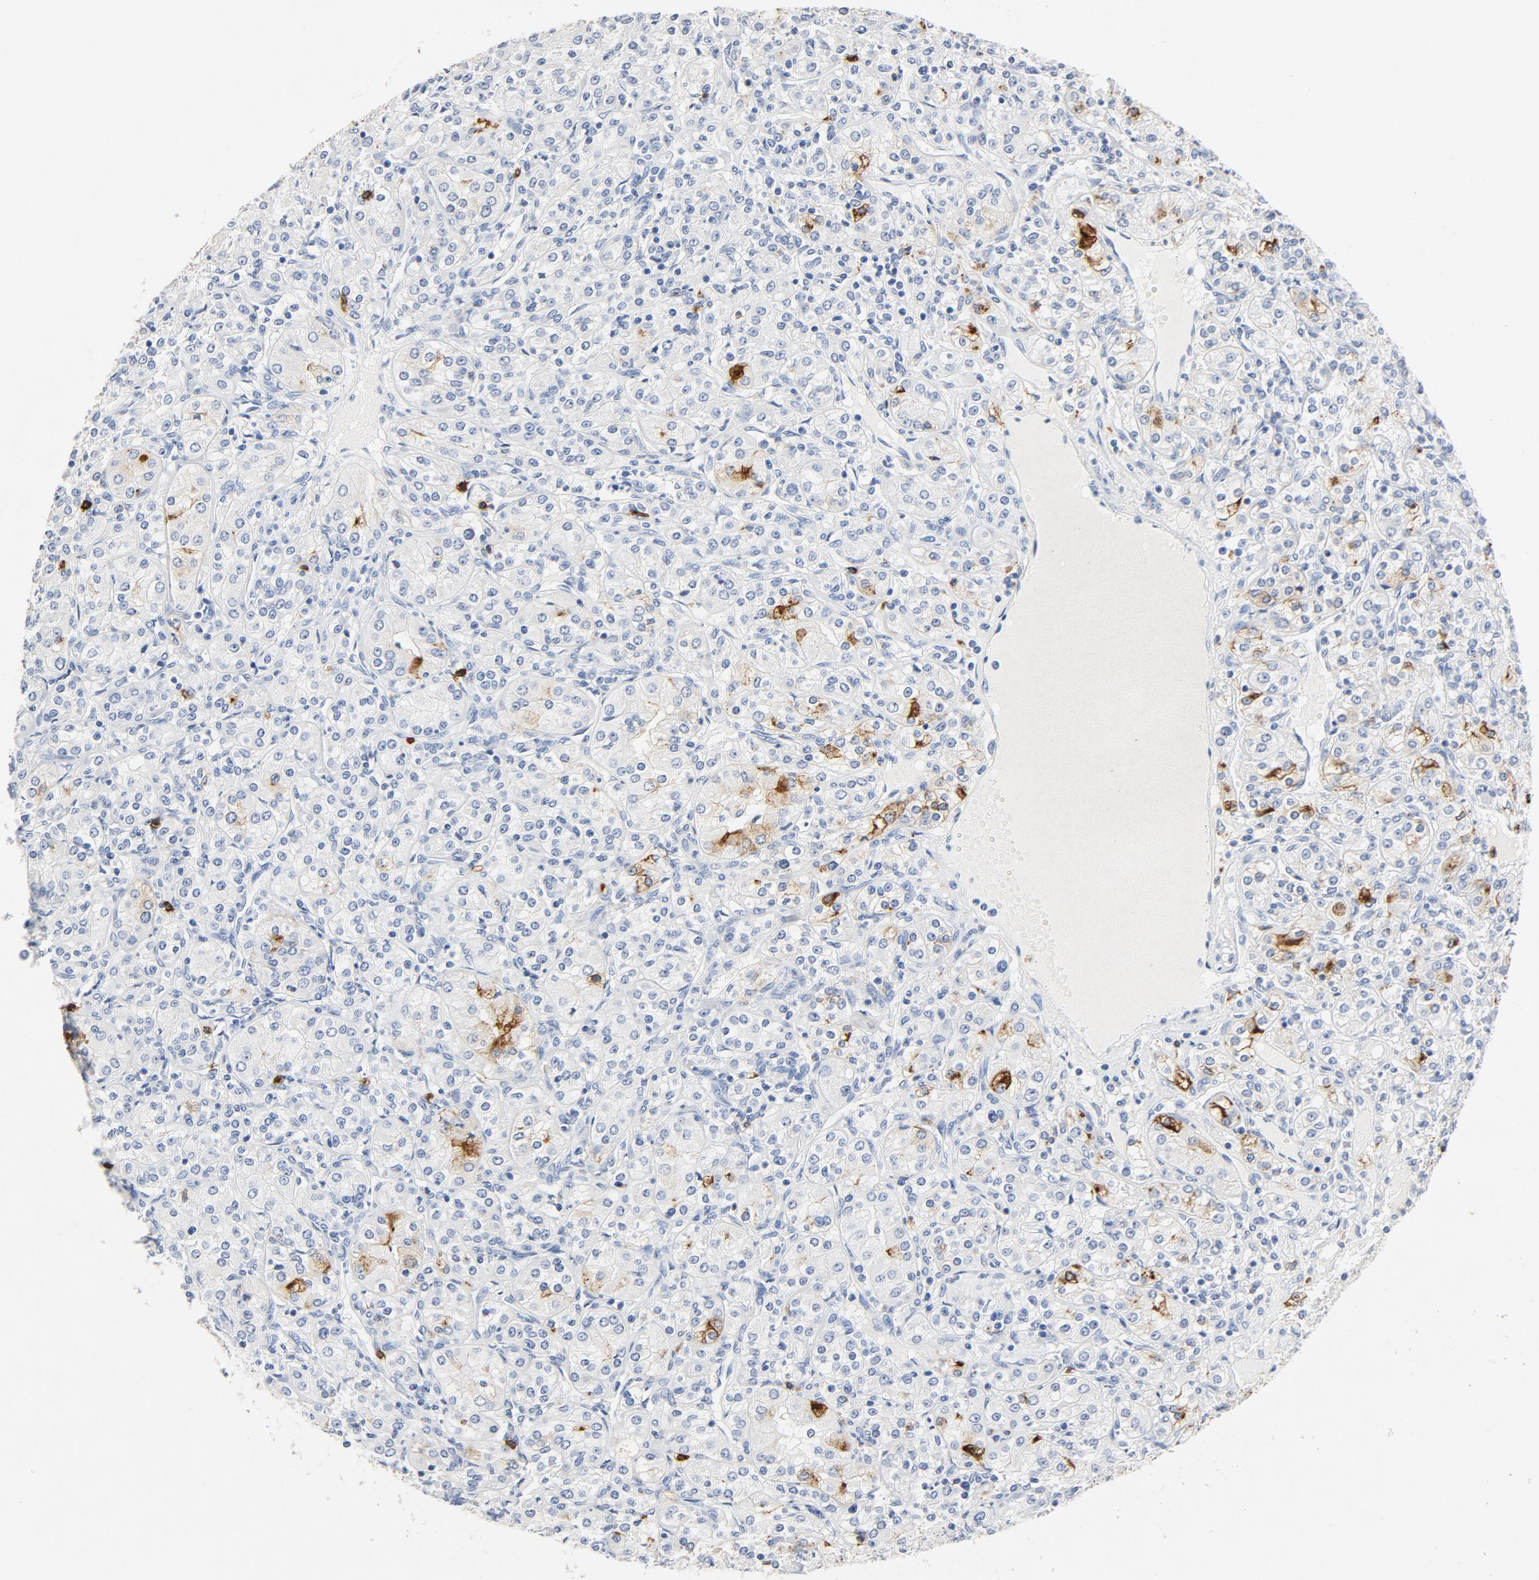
{"staining": {"intensity": "moderate", "quantity": "25%-75%", "location": "cytoplasmic/membranous"}, "tissue": "renal cancer", "cell_type": "Tumor cells", "image_type": "cancer", "snomed": [{"axis": "morphology", "description": "Adenocarcinoma, NOS"}, {"axis": "topography", "description": "Kidney"}], "caption": "IHC image of neoplastic tissue: renal cancer (adenocarcinoma) stained using IHC reveals medium levels of moderate protein expression localized specifically in the cytoplasmic/membranous of tumor cells, appearing as a cytoplasmic/membranous brown color.", "gene": "PTPRB", "patient": {"sex": "male", "age": 77}}